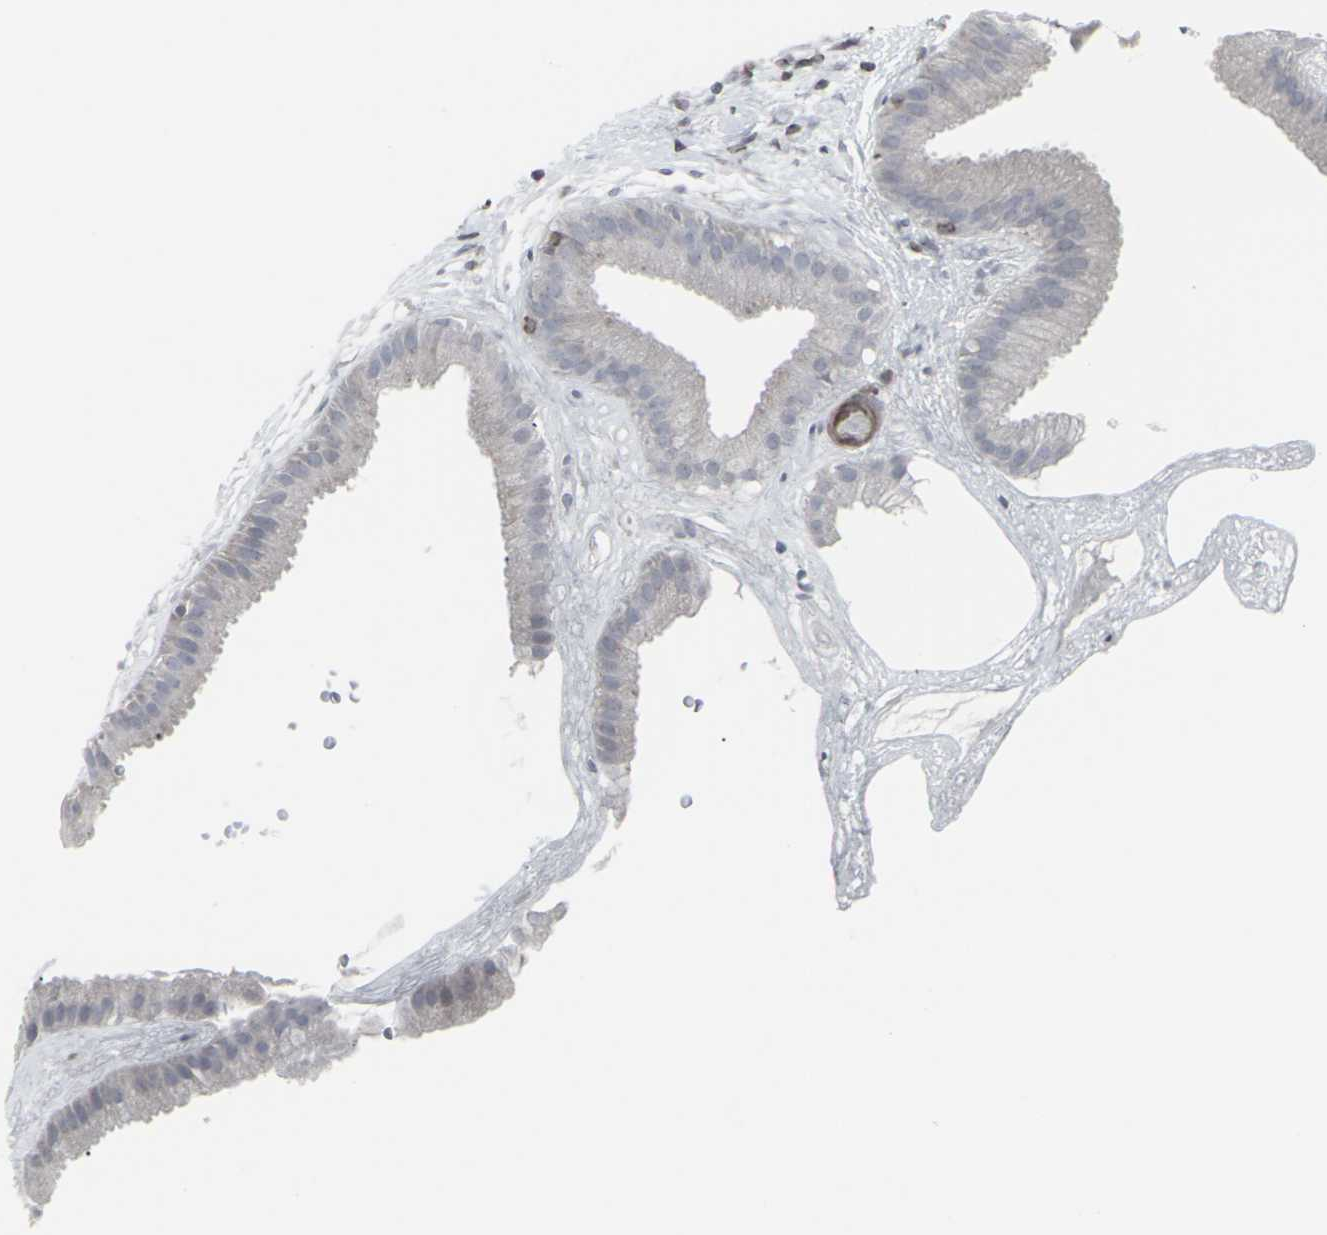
{"staining": {"intensity": "negative", "quantity": "none", "location": "none"}, "tissue": "gallbladder", "cell_type": "Glandular cells", "image_type": "normal", "snomed": [{"axis": "morphology", "description": "Normal tissue, NOS"}, {"axis": "topography", "description": "Gallbladder"}], "caption": "Glandular cells show no significant protein positivity in benign gallbladder. Nuclei are stained in blue.", "gene": "APOBEC2", "patient": {"sex": "female", "age": 64}}